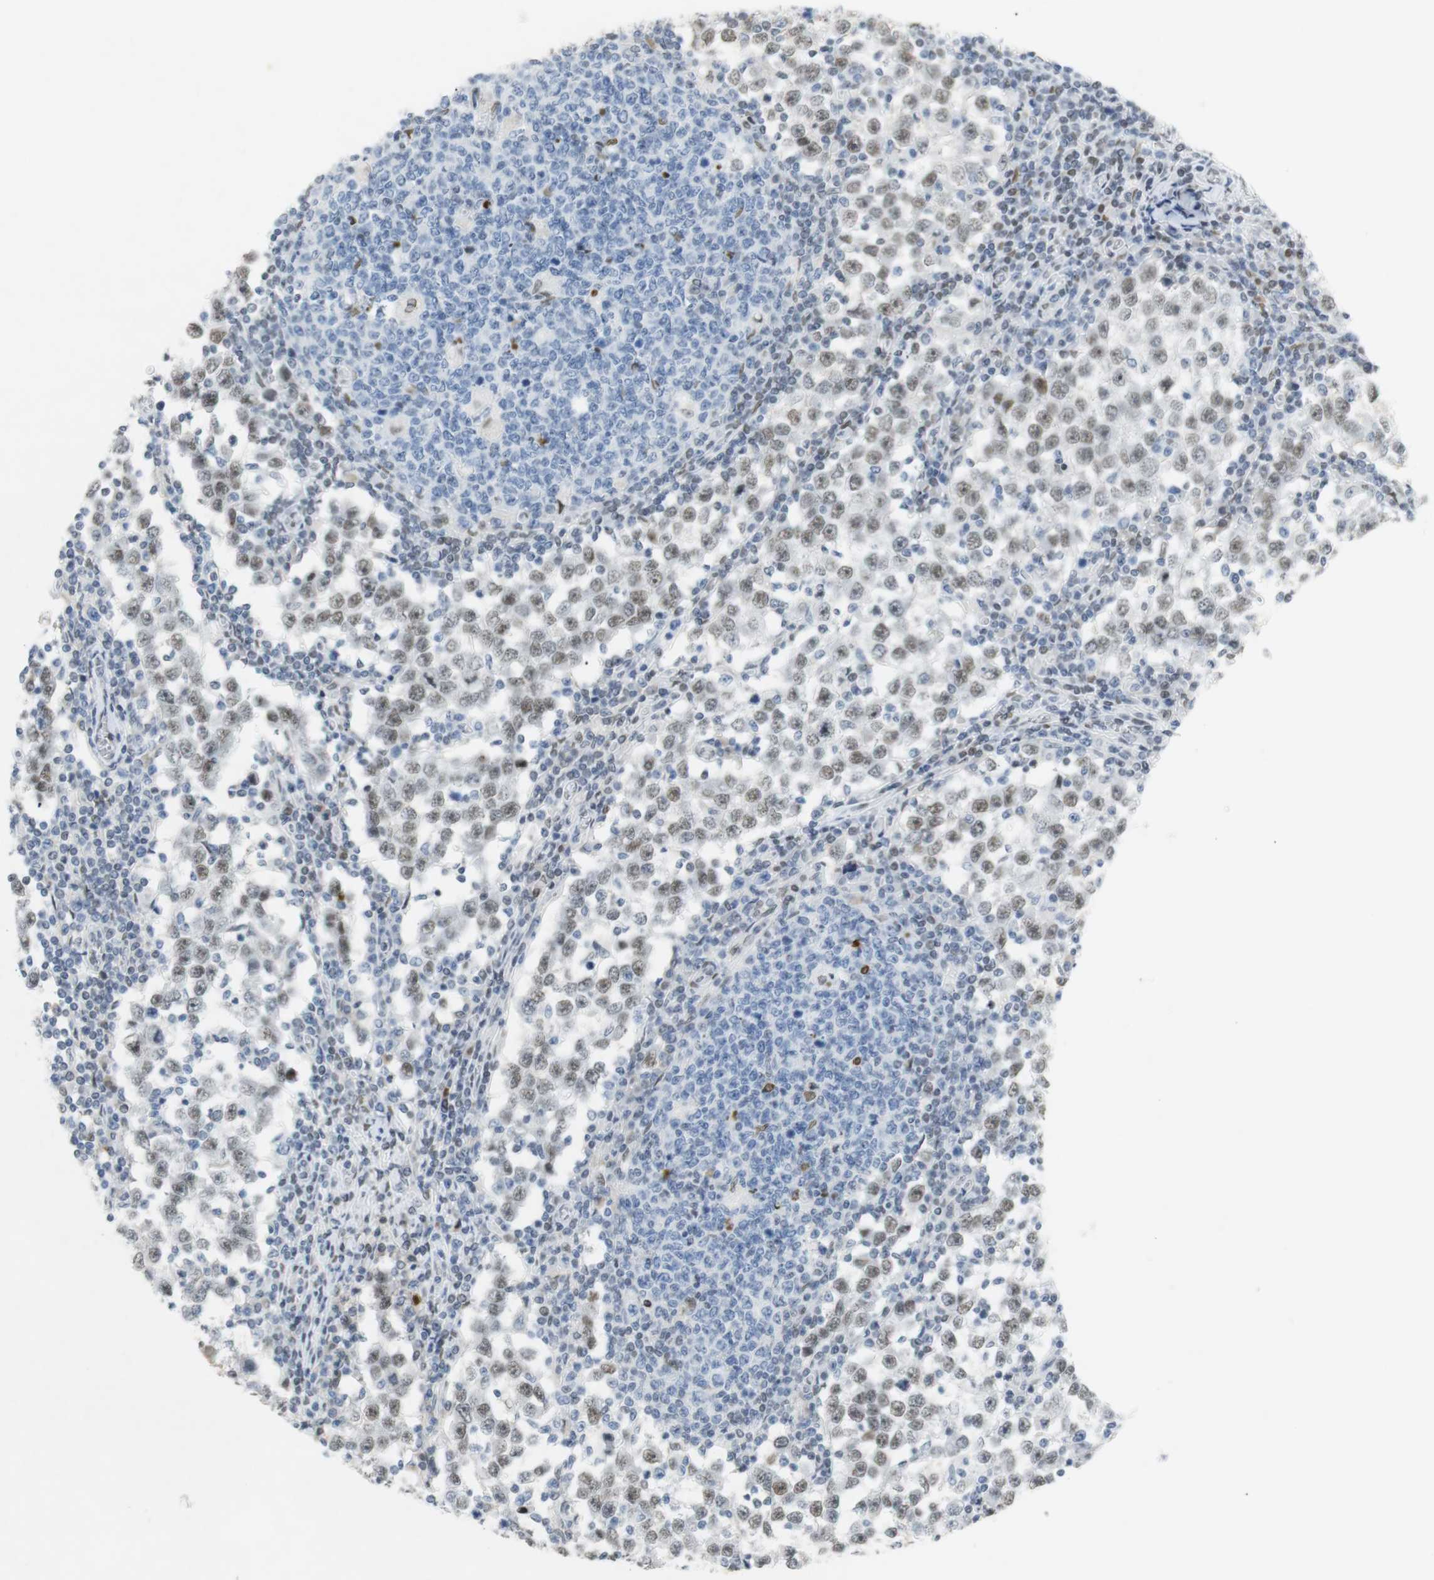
{"staining": {"intensity": "weak", "quantity": ">75%", "location": "nuclear"}, "tissue": "testis cancer", "cell_type": "Tumor cells", "image_type": "cancer", "snomed": [{"axis": "morphology", "description": "Seminoma, NOS"}, {"axis": "topography", "description": "Testis"}], "caption": "Immunohistochemical staining of testis cancer (seminoma) demonstrates weak nuclear protein staining in approximately >75% of tumor cells. (DAB IHC with brightfield microscopy, high magnification).", "gene": "BMI1", "patient": {"sex": "male", "age": 65}}